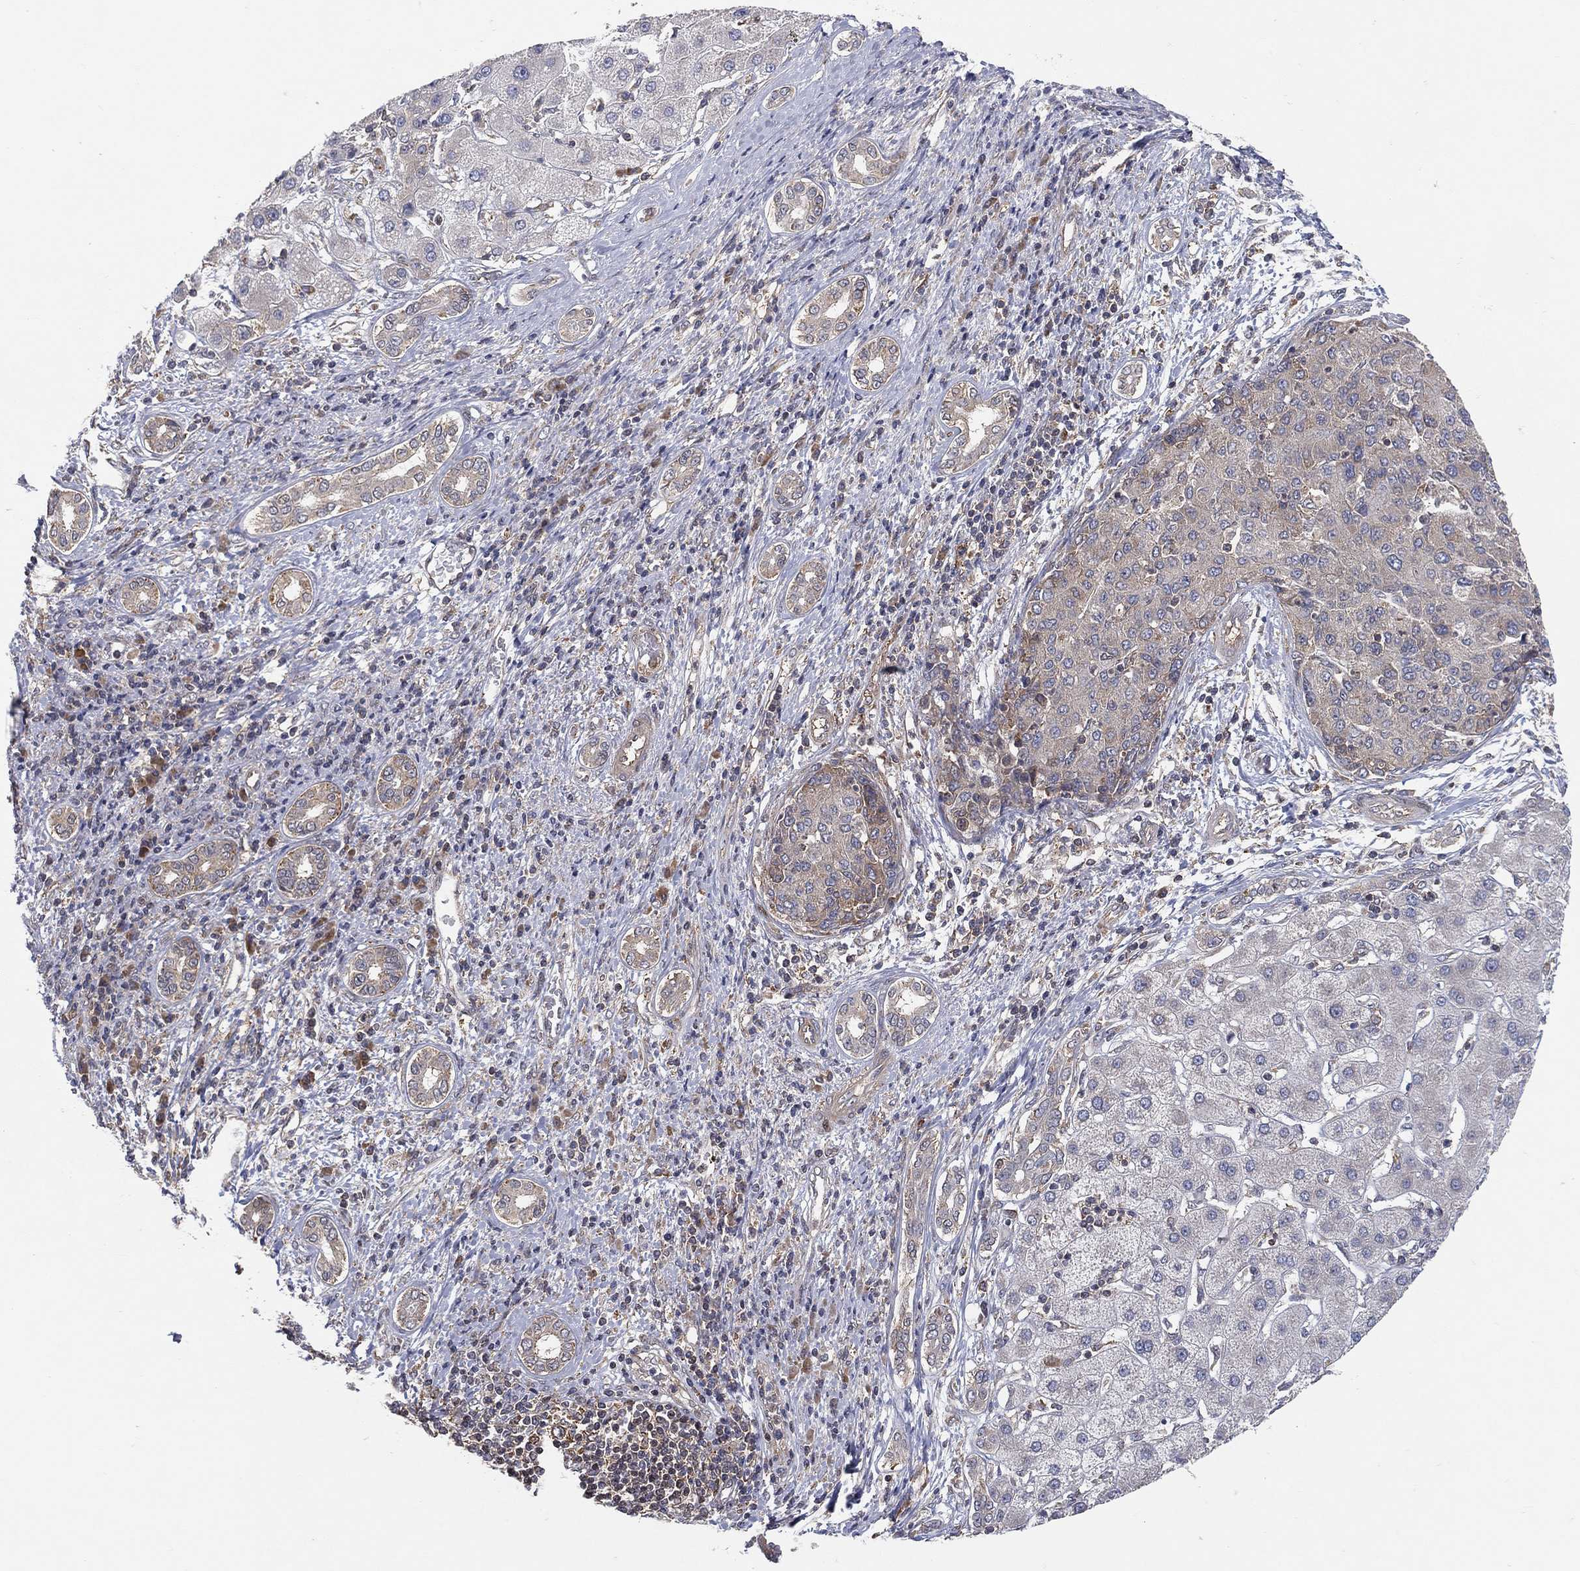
{"staining": {"intensity": "weak", "quantity": "25%-75%", "location": "cytoplasmic/membranous"}, "tissue": "liver cancer", "cell_type": "Tumor cells", "image_type": "cancer", "snomed": [{"axis": "morphology", "description": "Carcinoma, Hepatocellular, NOS"}, {"axis": "topography", "description": "Liver"}], "caption": "Protein expression analysis of human liver cancer reveals weak cytoplasmic/membranous positivity in approximately 25%-75% of tumor cells.", "gene": "TMTC4", "patient": {"sex": "male", "age": 65}}